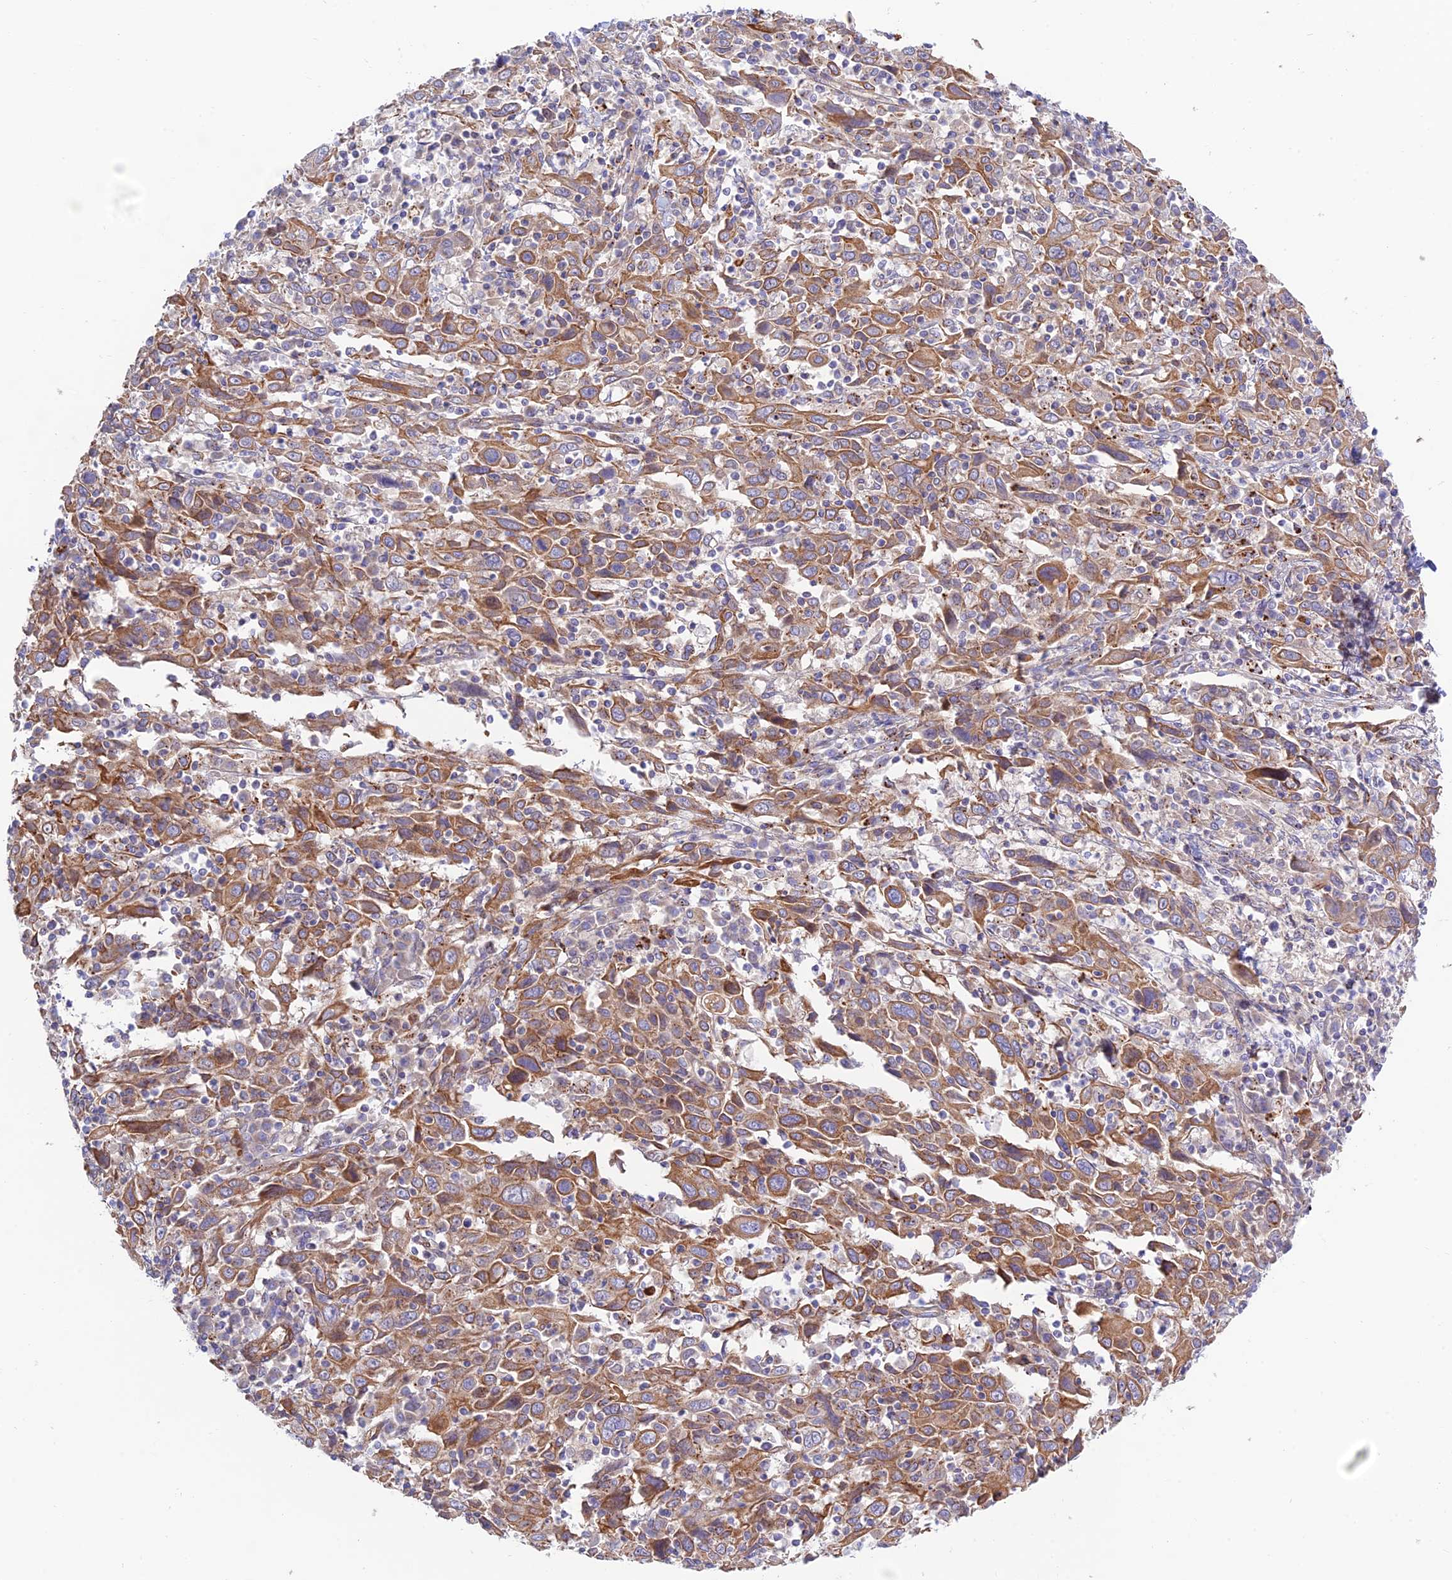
{"staining": {"intensity": "moderate", "quantity": ">75%", "location": "cytoplasmic/membranous"}, "tissue": "cervical cancer", "cell_type": "Tumor cells", "image_type": "cancer", "snomed": [{"axis": "morphology", "description": "Squamous cell carcinoma, NOS"}, {"axis": "topography", "description": "Cervix"}], "caption": "DAB immunohistochemical staining of squamous cell carcinoma (cervical) reveals moderate cytoplasmic/membranous protein positivity in about >75% of tumor cells.", "gene": "KCNAB1", "patient": {"sex": "female", "age": 46}}